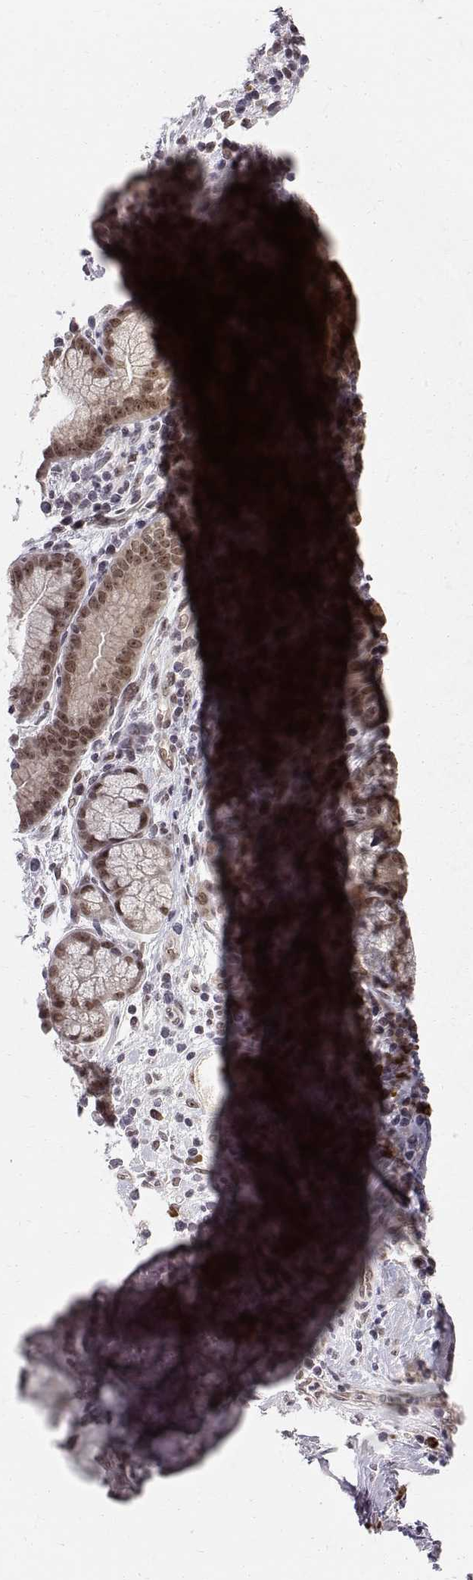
{"staining": {"intensity": "moderate", "quantity": ">75%", "location": "nuclear"}, "tissue": "stomach cancer", "cell_type": "Tumor cells", "image_type": "cancer", "snomed": [{"axis": "morphology", "description": "Adenocarcinoma, NOS"}, {"axis": "topography", "description": "Stomach"}], "caption": "Protein staining of adenocarcinoma (stomach) tissue exhibits moderate nuclear positivity in approximately >75% of tumor cells. The protein of interest is stained brown, and the nuclei are stained in blue (DAB (3,3'-diaminobenzidine) IHC with brightfield microscopy, high magnification).", "gene": "RPP38", "patient": {"sex": "female", "age": 57}}